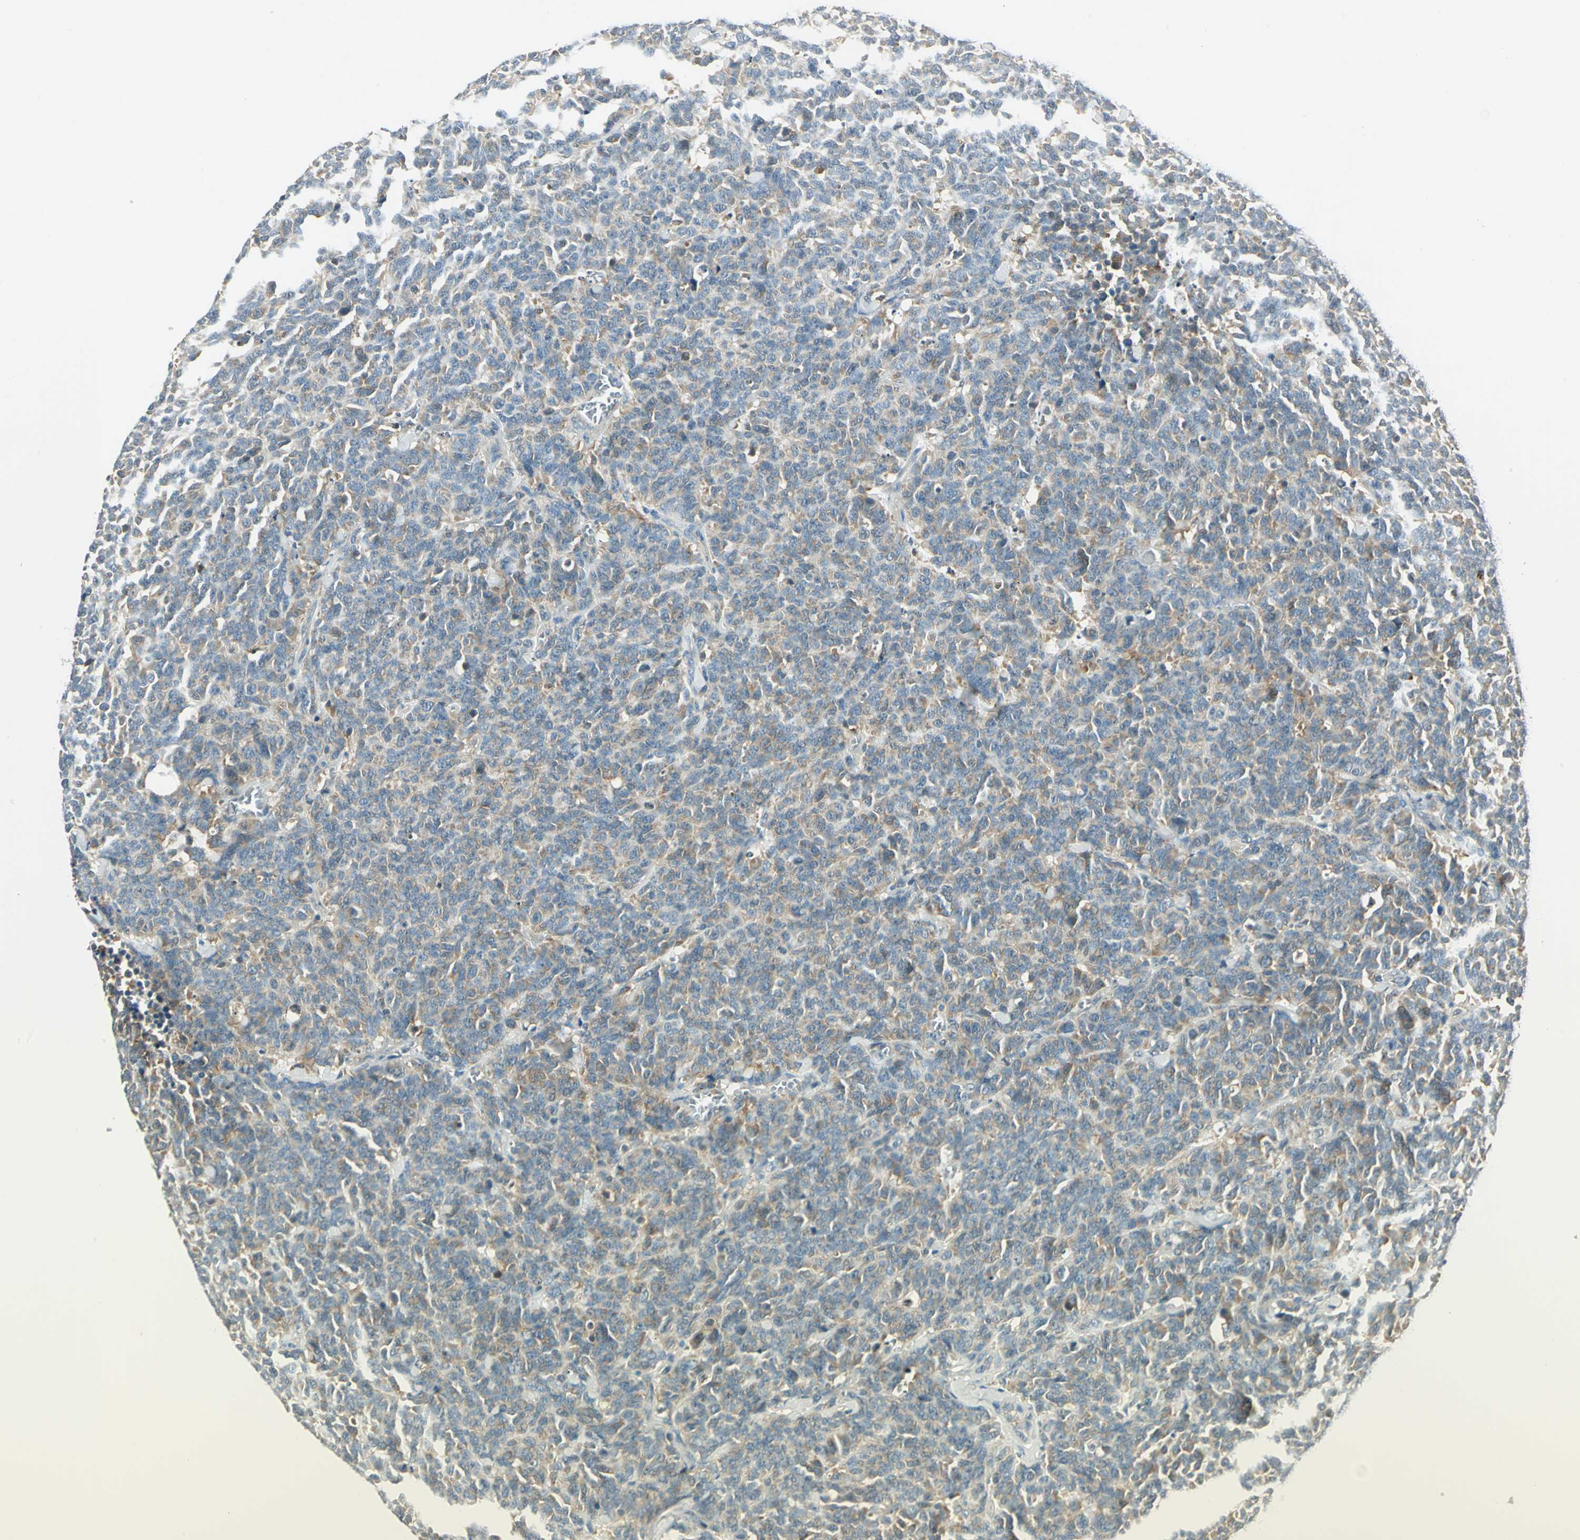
{"staining": {"intensity": "weak", "quantity": ">75%", "location": "cytoplasmic/membranous"}, "tissue": "lung cancer", "cell_type": "Tumor cells", "image_type": "cancer", "snomed": [{"axis": "morphology", "description": "Neoplasm, malignant, NOS"}, {"axis": "topography", "description": "Lung"}], "caption": "Brown immunohistochemical staining in human lung neoplasm (malignant) displays weak cytoplasmic/membranous expression in about >75% of tumor cells. The protein is shown in brown color, while the nuclei are stained blue.", "gene": "FYN", "patient": {"sex": "female", "age": 58}}